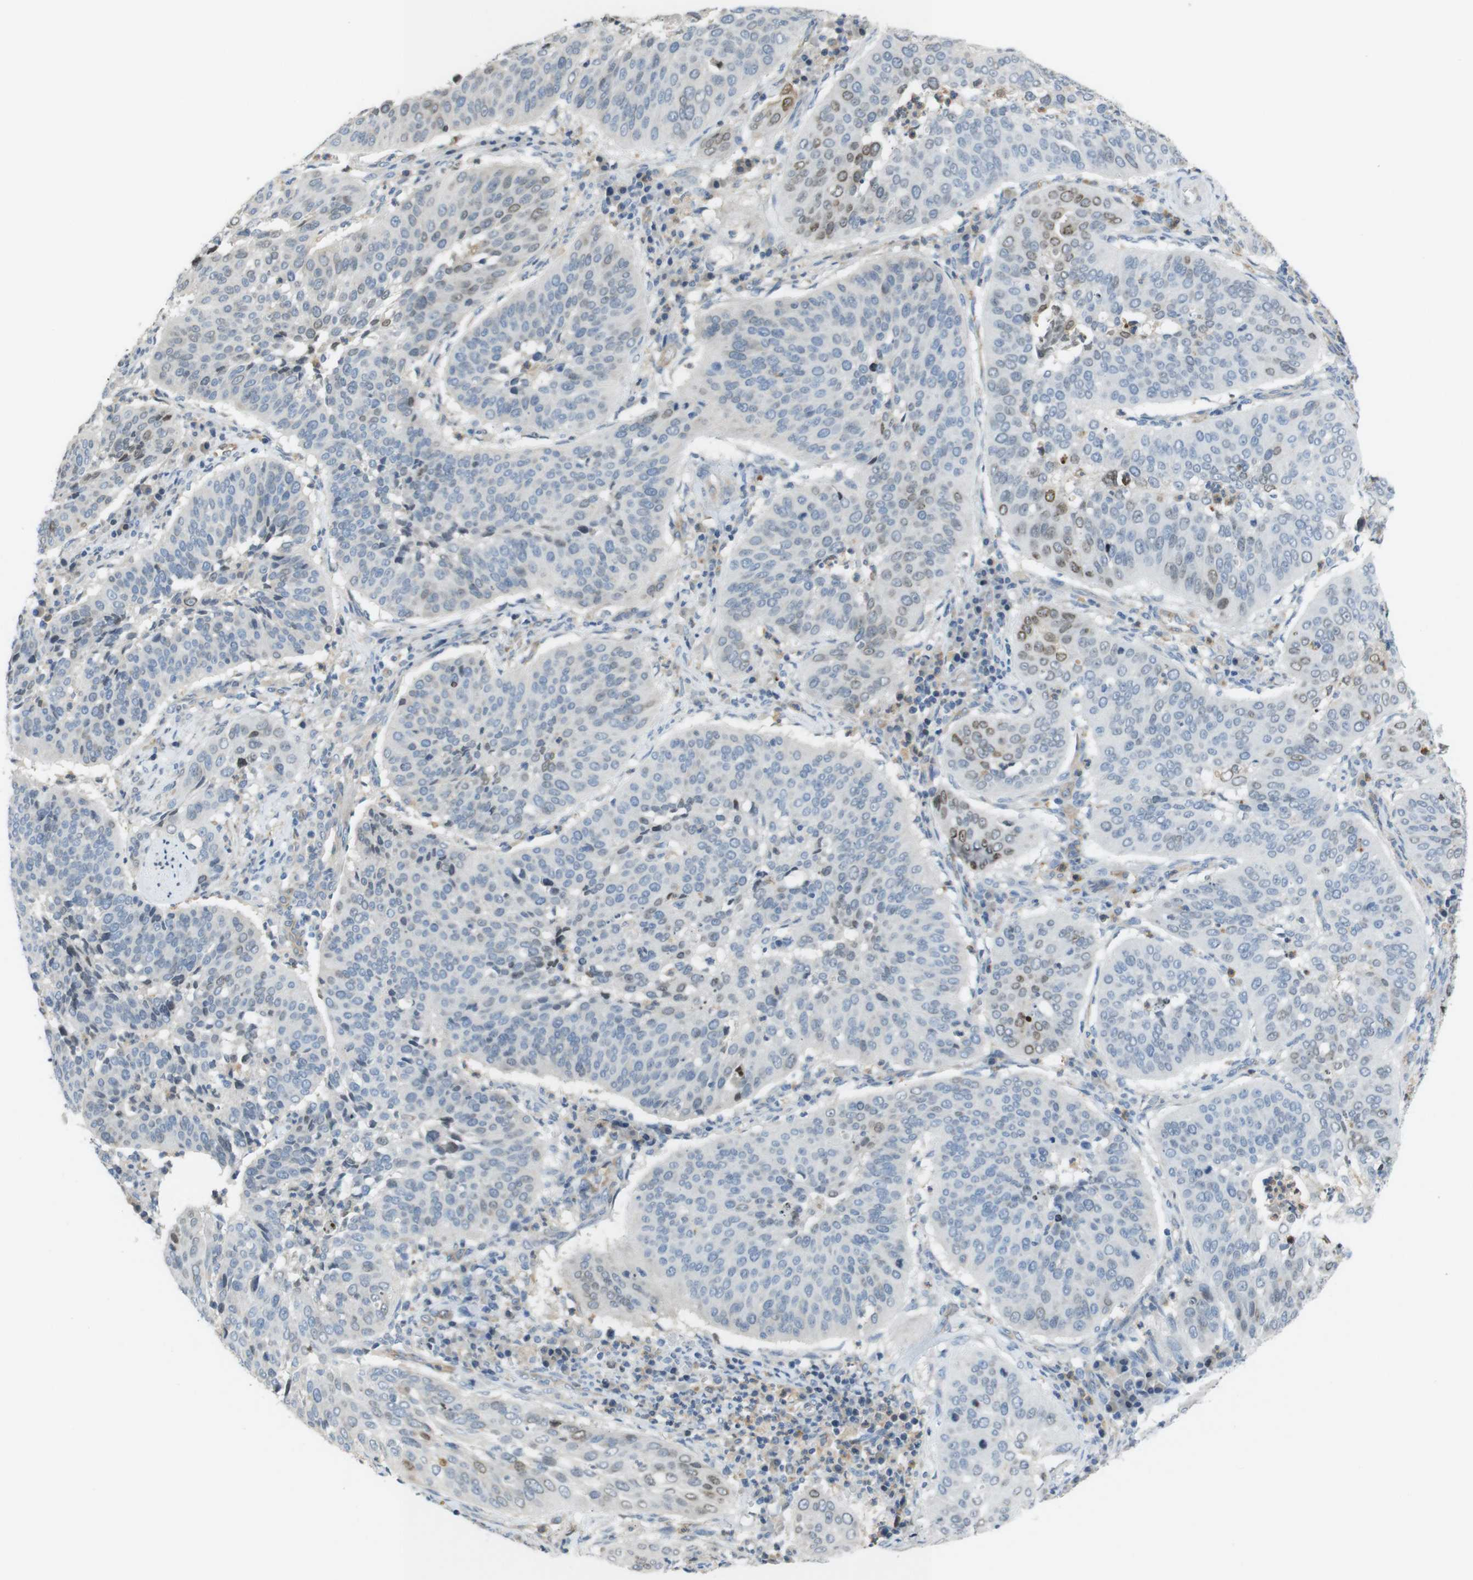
{"staining": {"intensity": "negative", "quantity": "none", "location": "none"}, "tissue": "cervical cancer", "cell_type": "Tumor cells", "image_type": "cancer", "snomed": [{"axis": "morphology", "description": "Normal tissue, NOS"}, {"axis": "morphology", "description": "Squamous cell carcinoma, NOS"}, {"axis": "topography", "description": "Cervix"}], "caption": "Immunohistochemical staining of human cervical squamous cell carcinoma exhibits no significant positivity in tumor cells.", "gene": "PCDH10", "patient": {"sex": "female", "age": 39}}